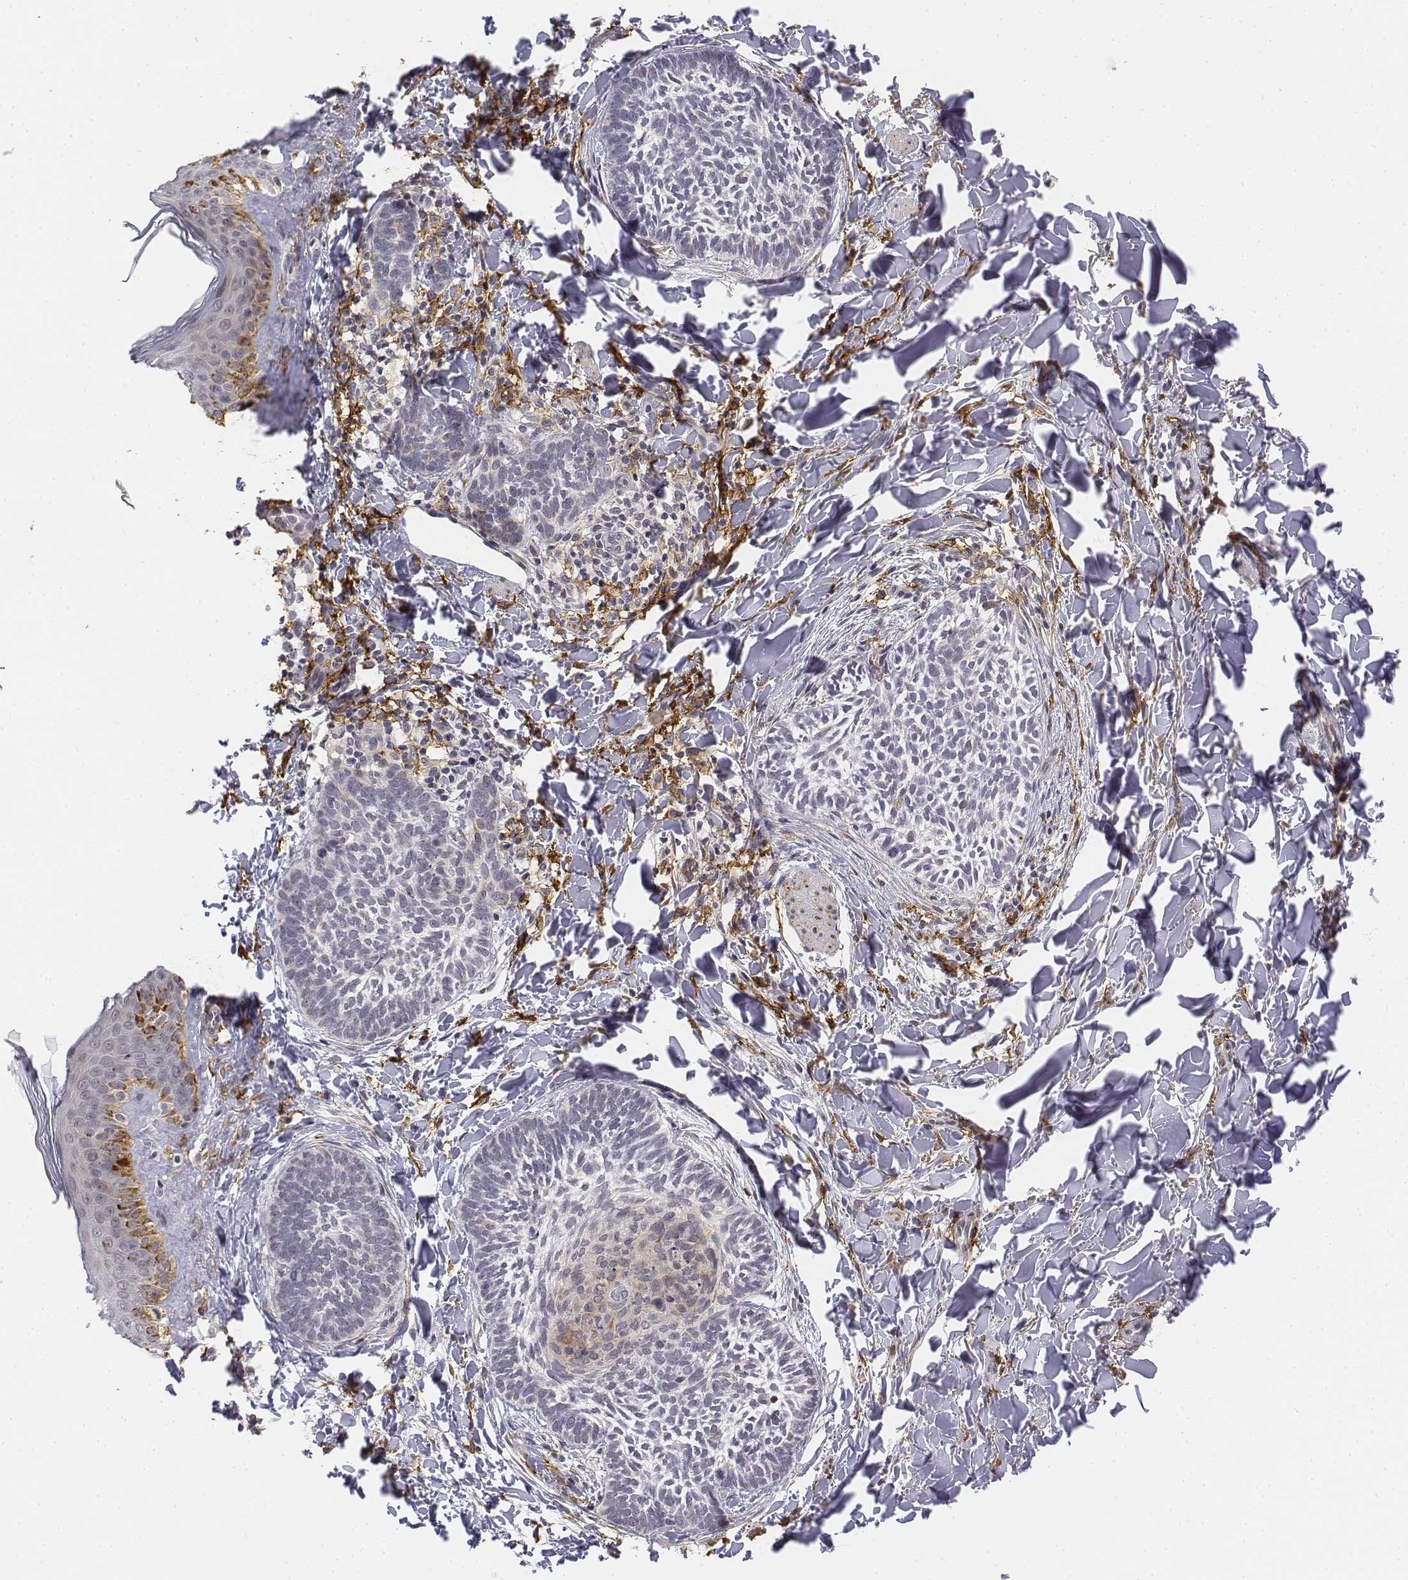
{"staining": {"intensity": "negative", "quantity": "none", "location": "none"}, "tissue": "skin cancer", "cell_type": "Tumor cells", "image_type": "cancer", "snomed": [{"axis": "morphology", "description": "Normal tissue, NOS"}, {"axis": "morphology", "description": "Basal cell carcinoma"}, {"axis": "topography", "description": "Skin"}], "caption": "IHC histopathology image of neoplastic tissue: human basal cell carcinoma (skin) stained with DAB (3,3'-diaminobenzidine) reveals no significant protein staining in tumor cells.", "gene": "CD14", "patient": {"sex": "male", "age": 46}}